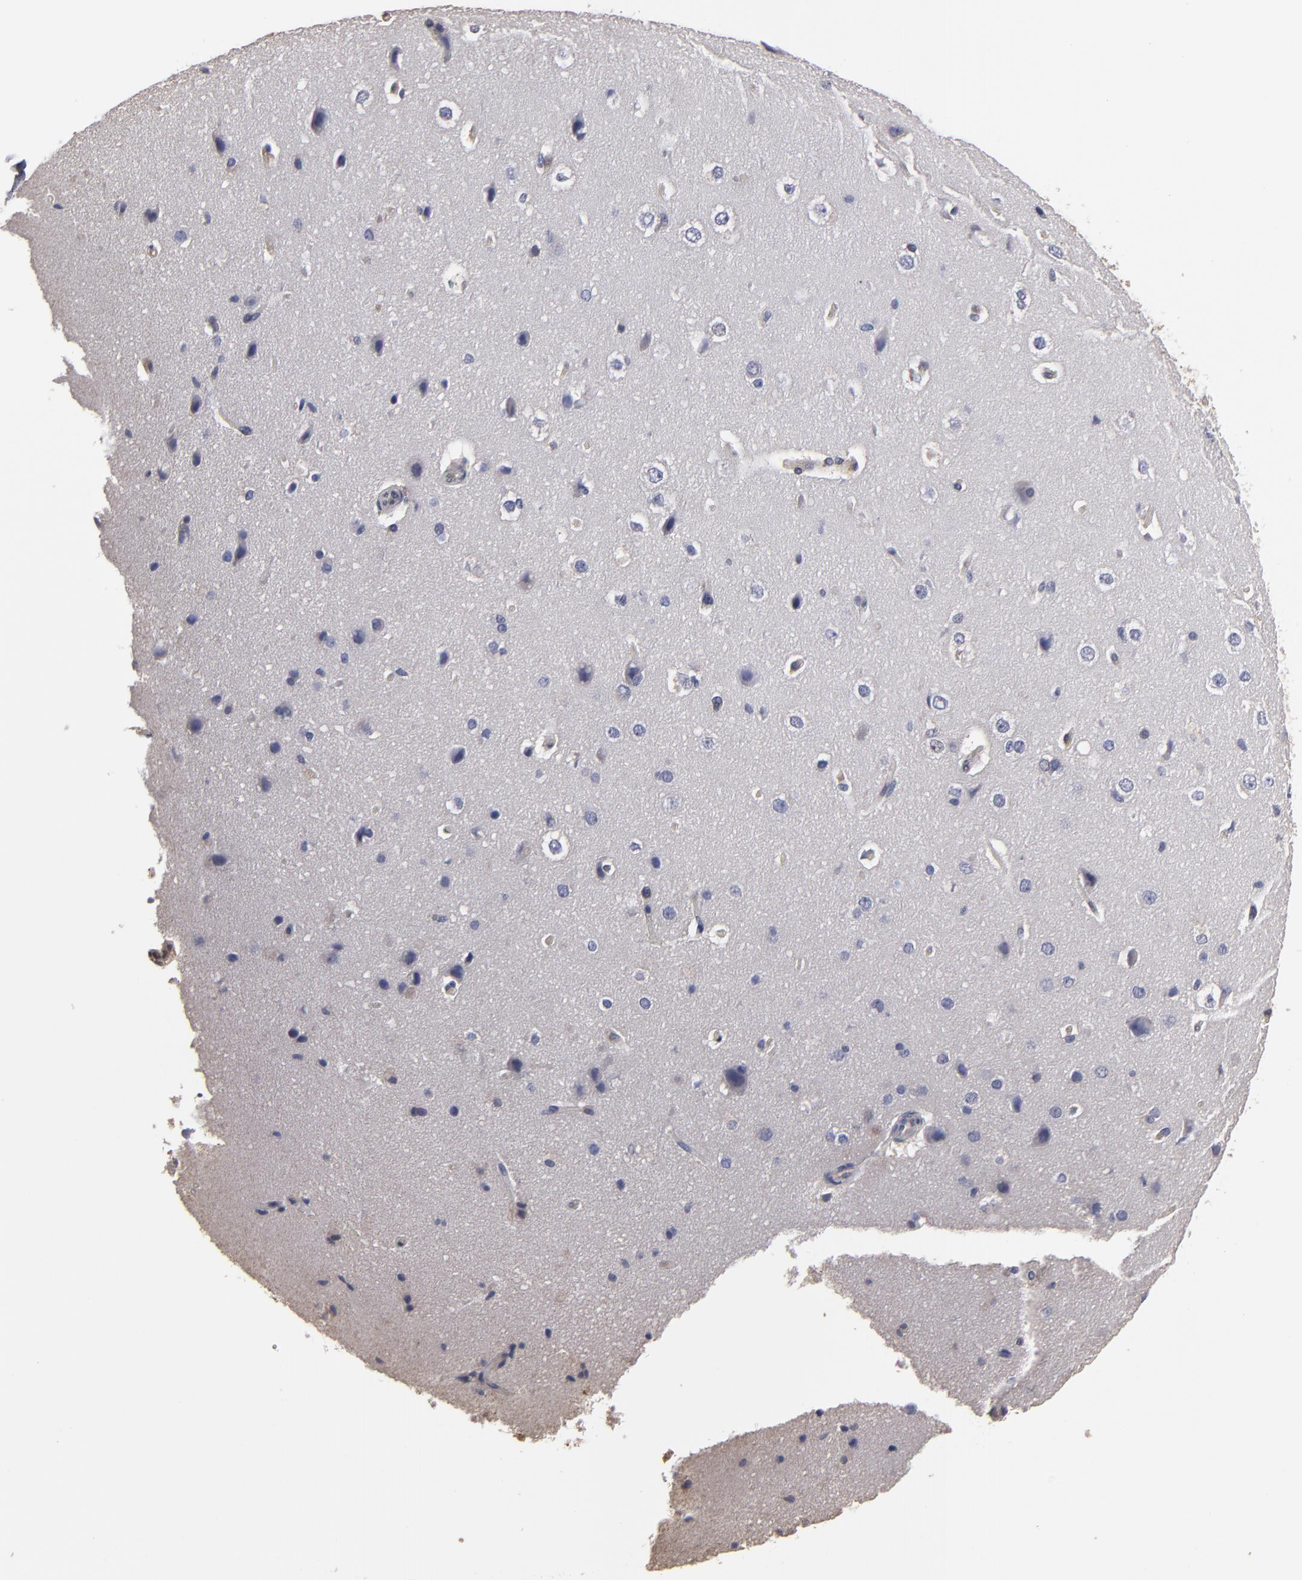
{"staining": {"intensity": "negative", "quantity": "none", "location": "none"}, "tissue": "cerebral cortex", "cell_type": "Endothelial cells", "image_type": "normal", "snomed": [{"axis": "morphology", "description": "Normal tissue, NOS"}, {"axis": "topography", "description": "Cerebral cortex"}], "caption": "This is a image of immunohistochemistry staining of benign cerebral cortex, which shows no staining in endothelial cells.", "gene": "RO60", "patient": {"sex": "female", "age": 45}}